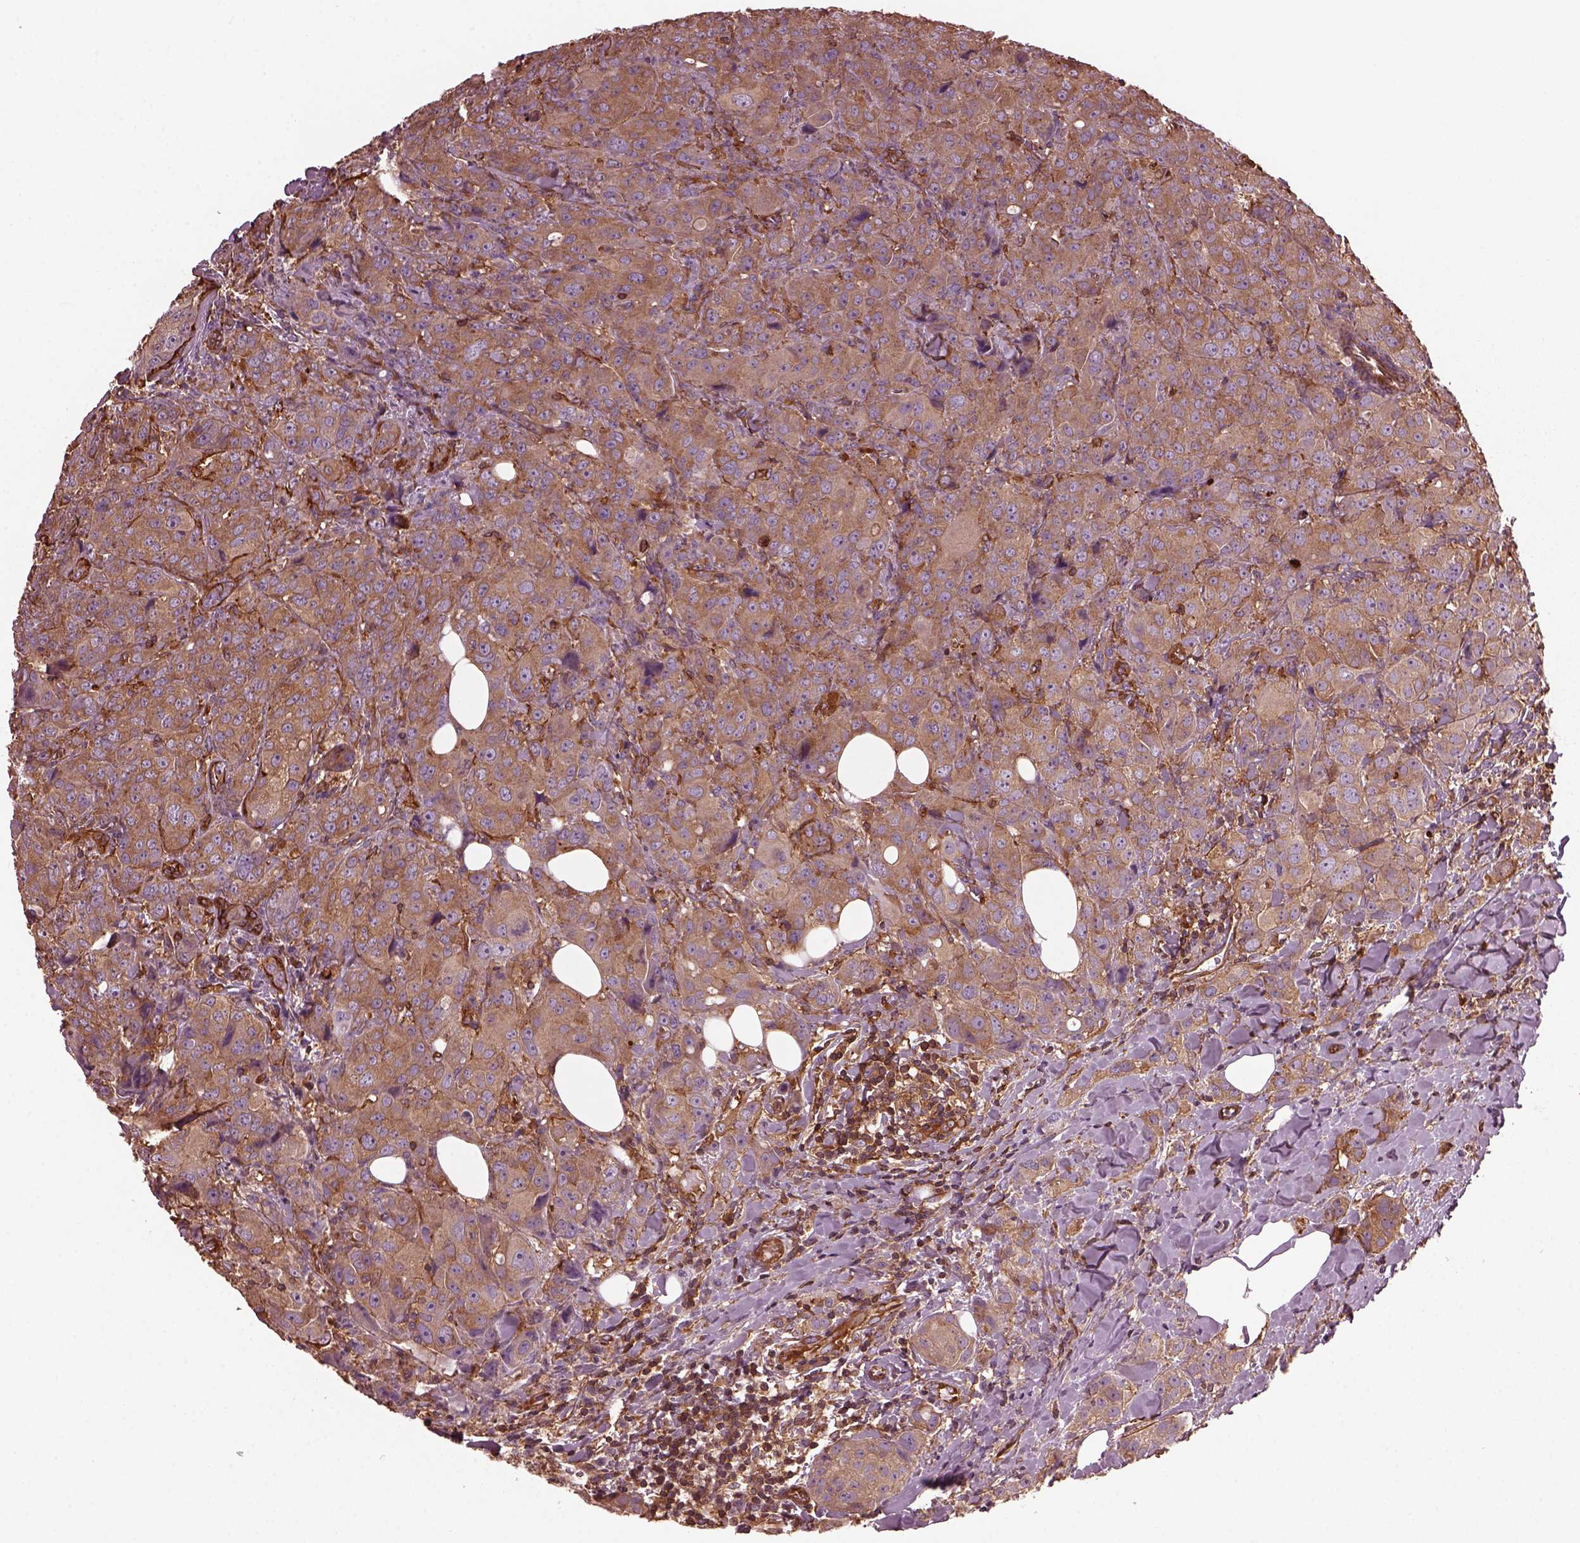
{"staining": {"intensity": "moderate", "quantity": ">75%", "location": "cytoplasmic/membranous"}, "tissue": "breast cancer", "cell_type": "Tumor cells", "image_type": "cancer", "snomed": [{"axis": "morphology", "description": "Duct carcinoma"}, {"axis": "topography", "description": "Breast"}], "caption": "IHC micrograph of neoplastic tissue: human breast cancer (invasive ductal carcinoma) stained using immunohistochemistry (IHC) shows medium levels of moderate protein expression localized specifically in the cytoplasmic/membranous of tumor cells, appearing as a cytoplasmic/membranous brown color.", "gene": "MYL6", "patient": {"sex": "female", "age": 43}}